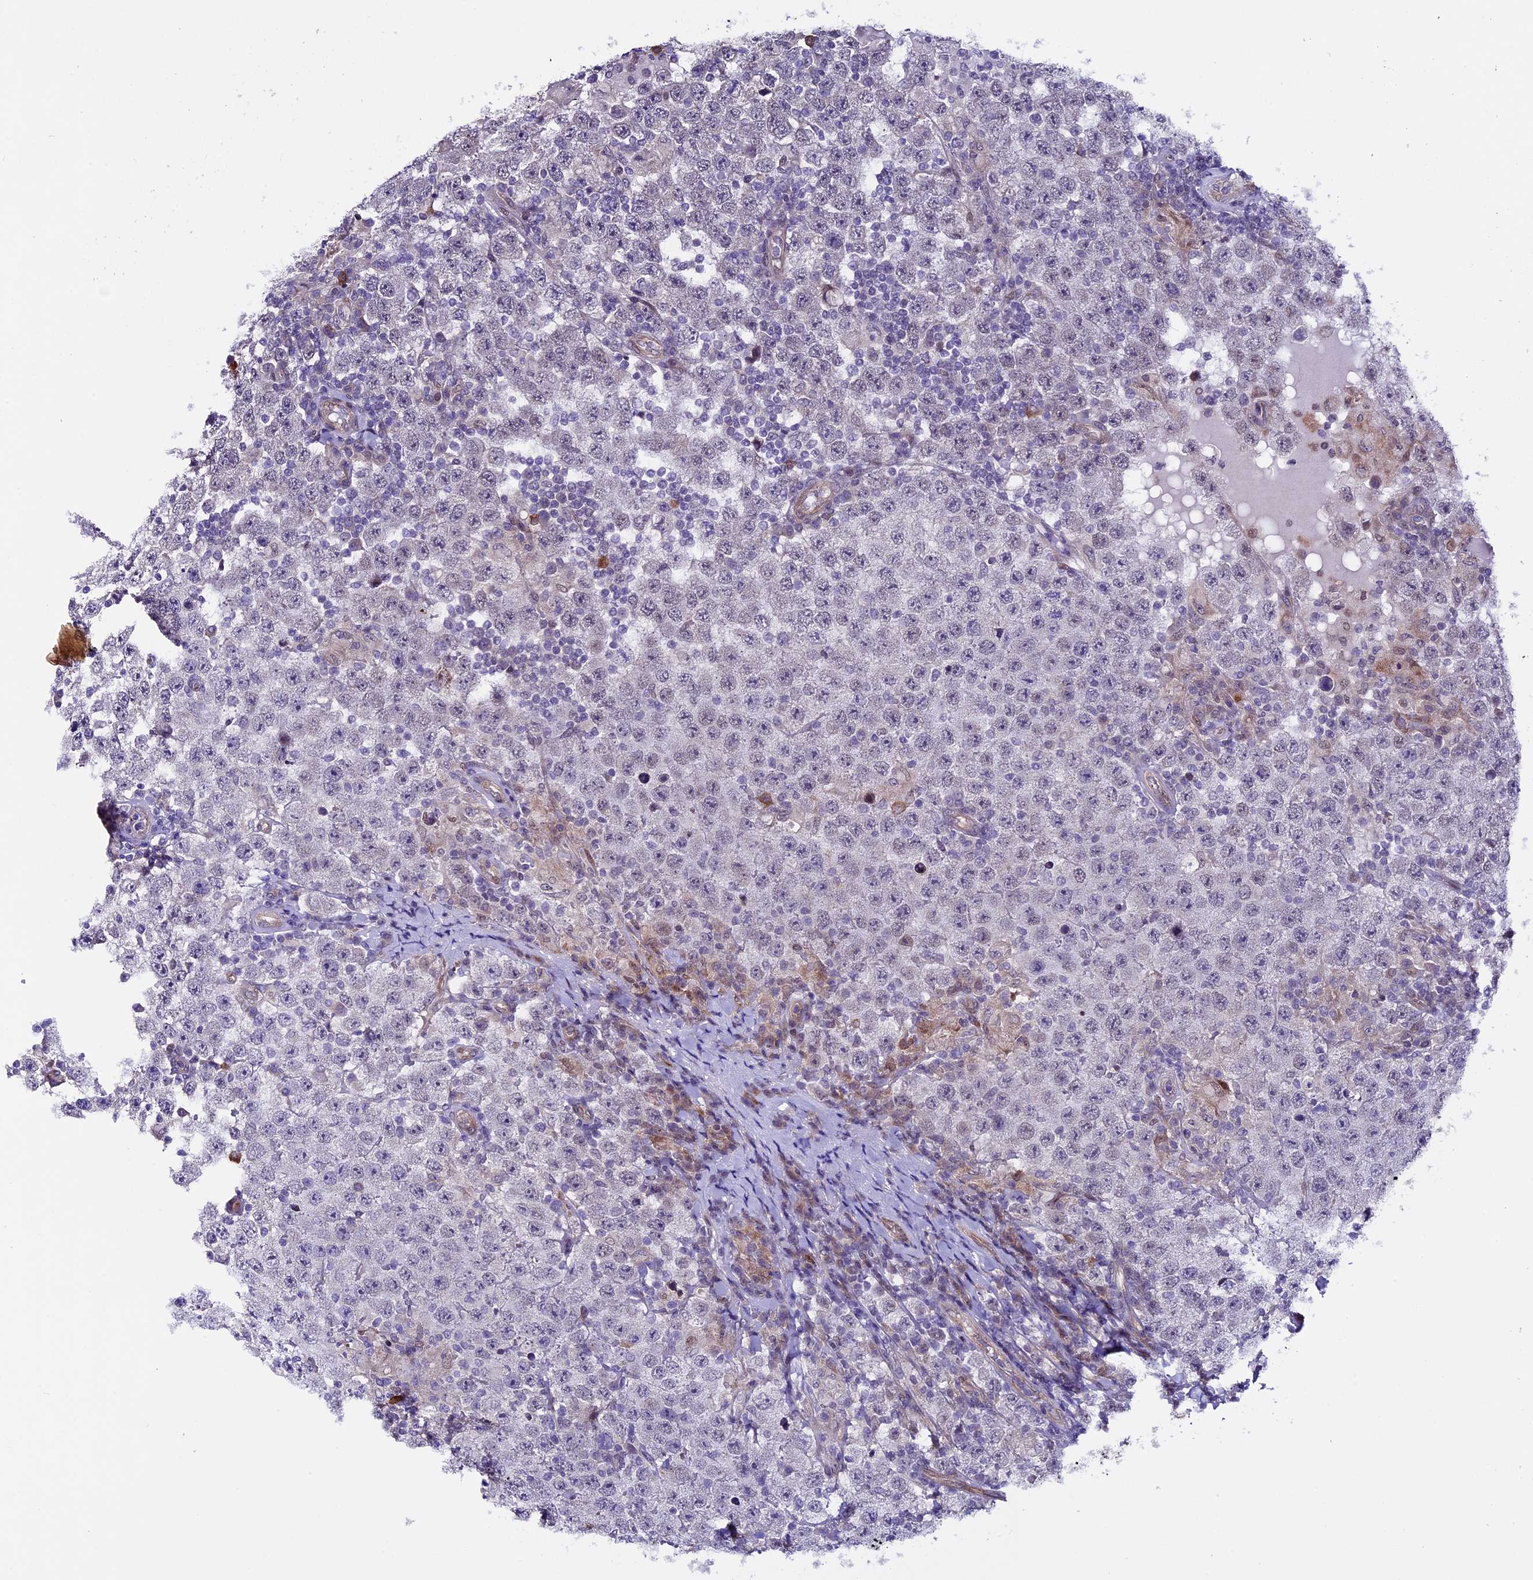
{"staining": {"intensity": "negative", "quantity": "none", "location": "none"}, "tissue": "testis cancer", "cell_type": "Tumor cells", "image_type": "cancer", "snomed": [{"axis": "morphology", "description": "Normal tissue, NOS"}, {"axis": "morphology", "description": "Urothelial carcinoma, High grade"}, {"axis": "morphology", "description": "Seminoma, NOS"}, {"axis": "morphology", "description": "Carcinoma, Embryonal, NOS"}, {"axis": "topography", "description": "Urinary bladder"}, {"axis": "topography", "description": "Testis"}], "caption": "The image displays no staining of tumor cells in embryonal carcinoma (testis).", "gene": "TMEM171", "patient": {"sex": "male", "age": 41}}